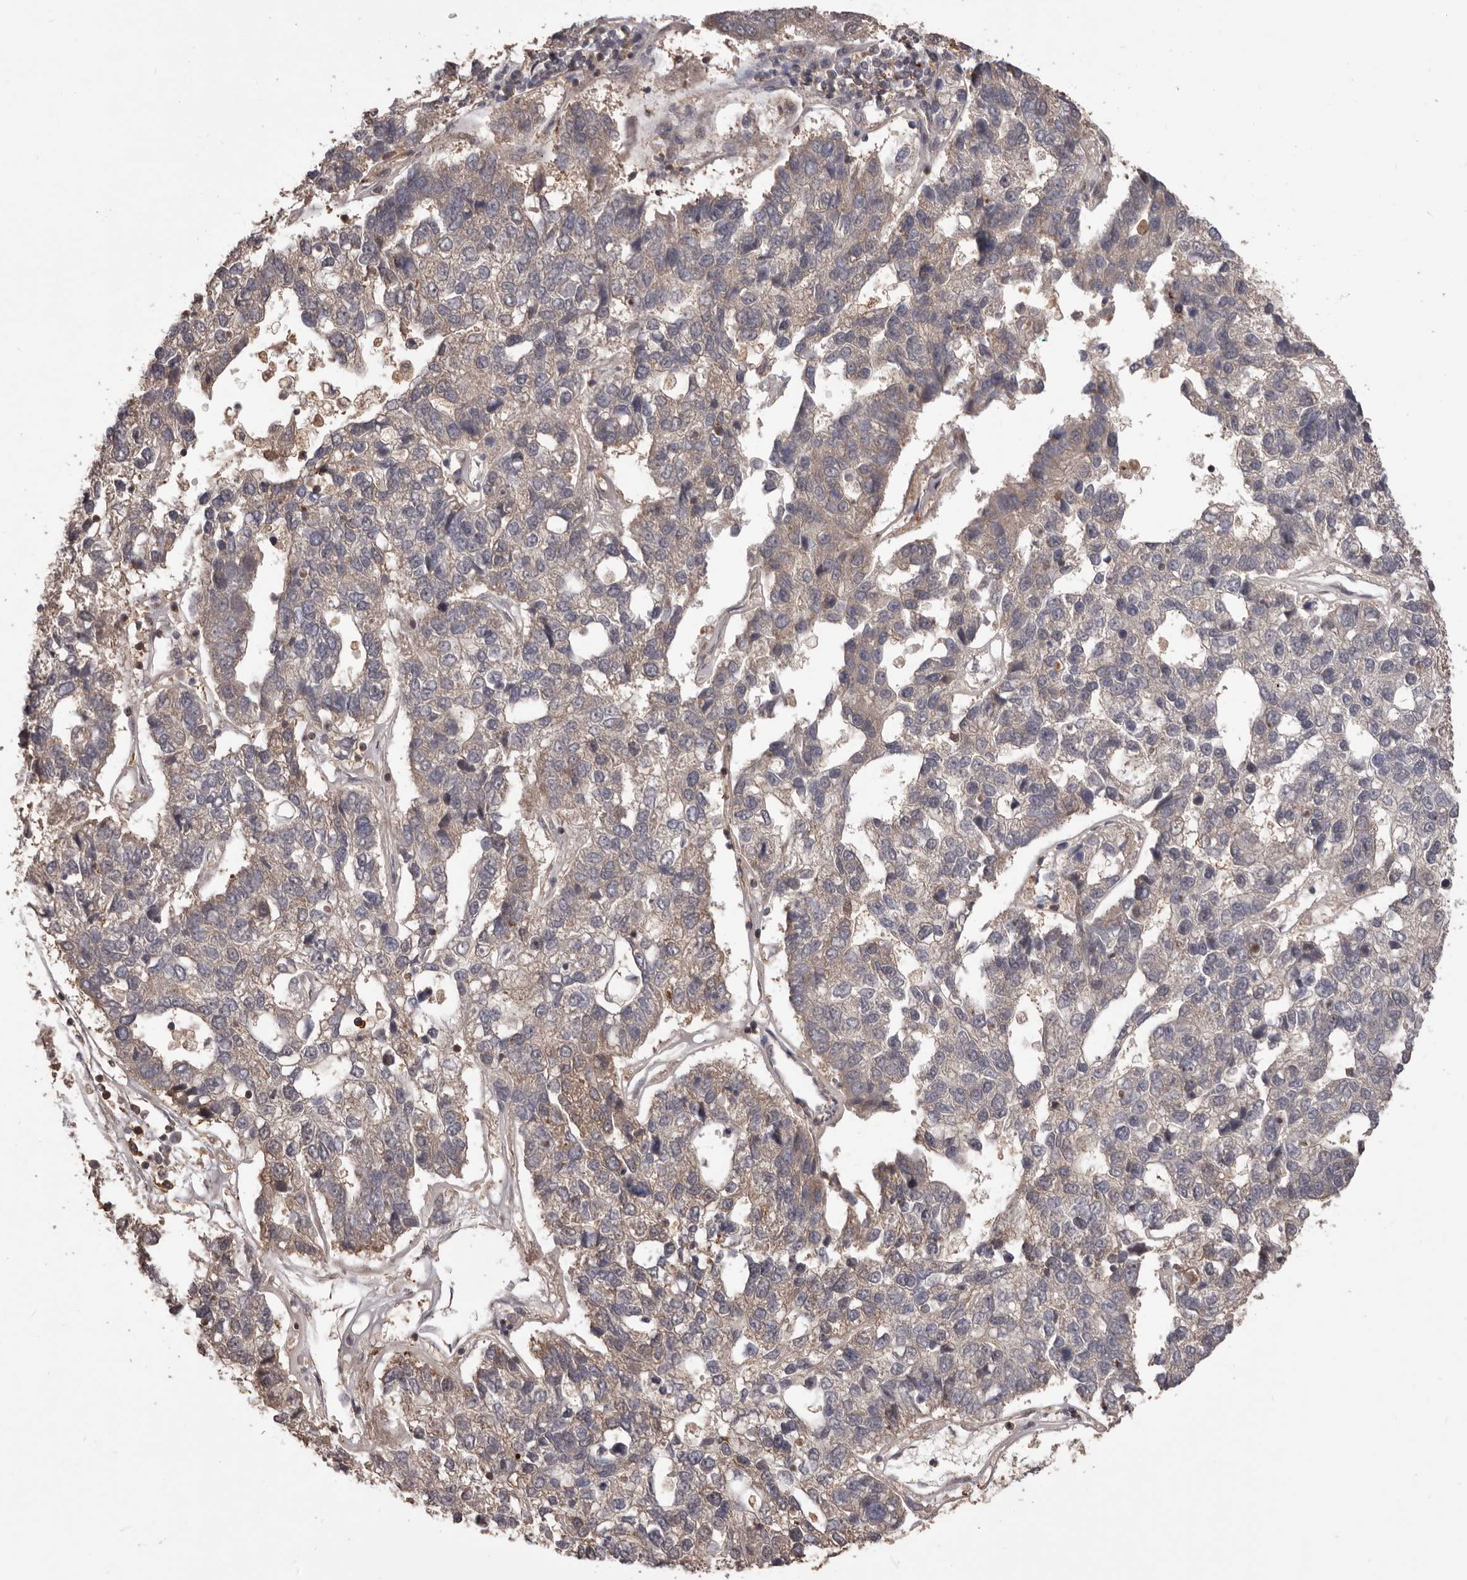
{"staining": {"intensity": "weak", "quantity": "<25%", "location": "cytoplasmic/membranous"}, "tissue": "pancreatic cancer", "cell_type": "Tumor cells", "image_type": "cancer", "snomed": [{"axis": "morphology", "description": "Adenocarcinoma, NOS"}, {"axis": "topography", "description": "Pancreas"}], "caption": "The immunohistochemistry histopathology image has no significant positivity in tumor cells of adenocarcinoma (pancreatic) tissue.", "gene": "HBS1L", "patient": {"sex": "female", "age": 61}}